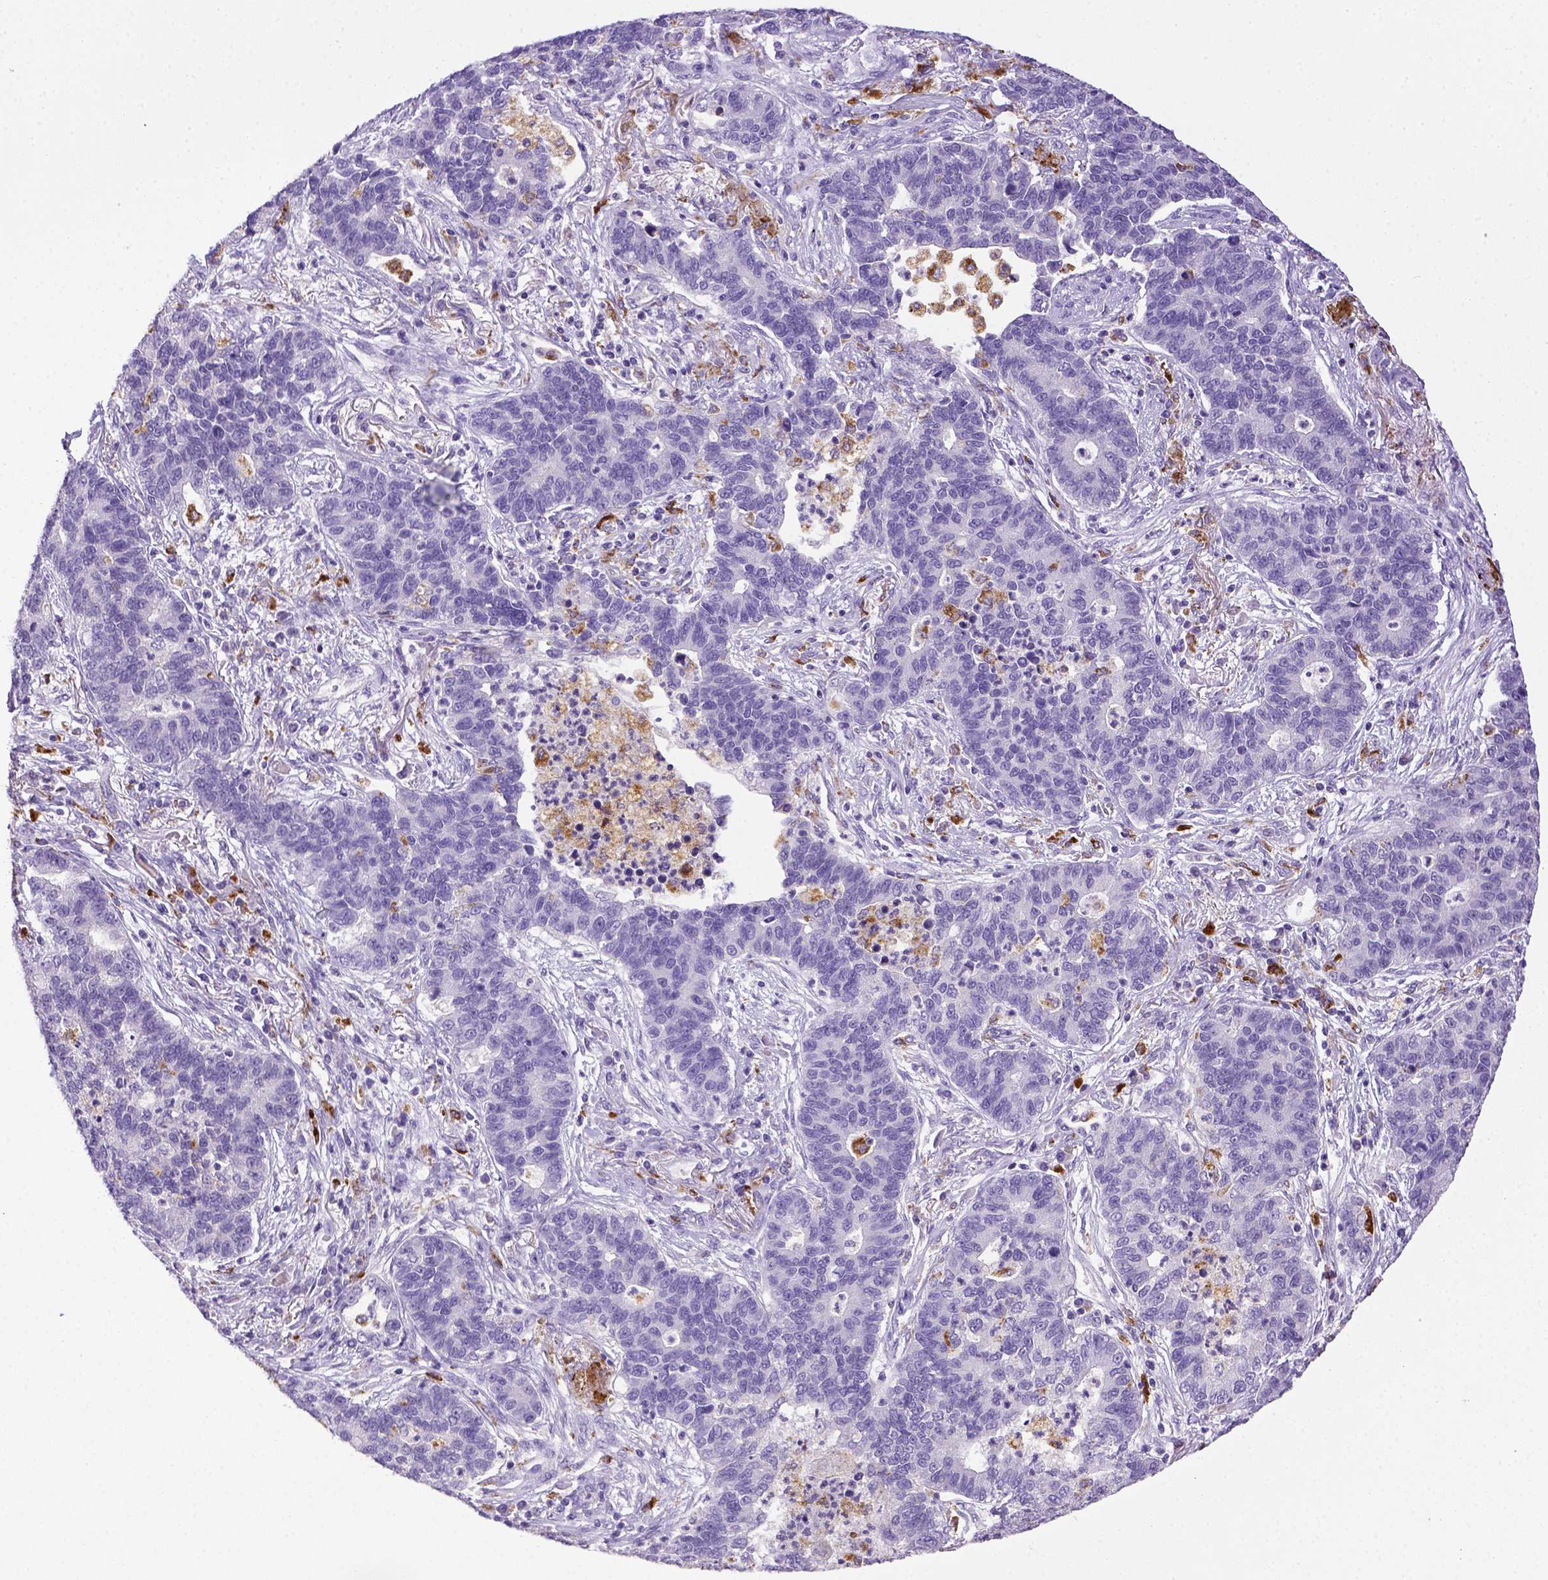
{"staining": {"intensity": "negative", "quantity": "none", "location": "none"}, "tissue": "lung cancer", "cell_type": "Tumor cells", "image_type": "cancer", "snomed": [{"axis": "morphology", "description": "Adenocarcinoma, NOS"}, {"axis": "topography", "description": "Lung"}], "caption": "Lung cancer stained for a protein using immunohistochemistry (IHC) reveals no positivity tumor cells.", "gene": "CD68", "patient": {"sex": "female", "age": 57}}